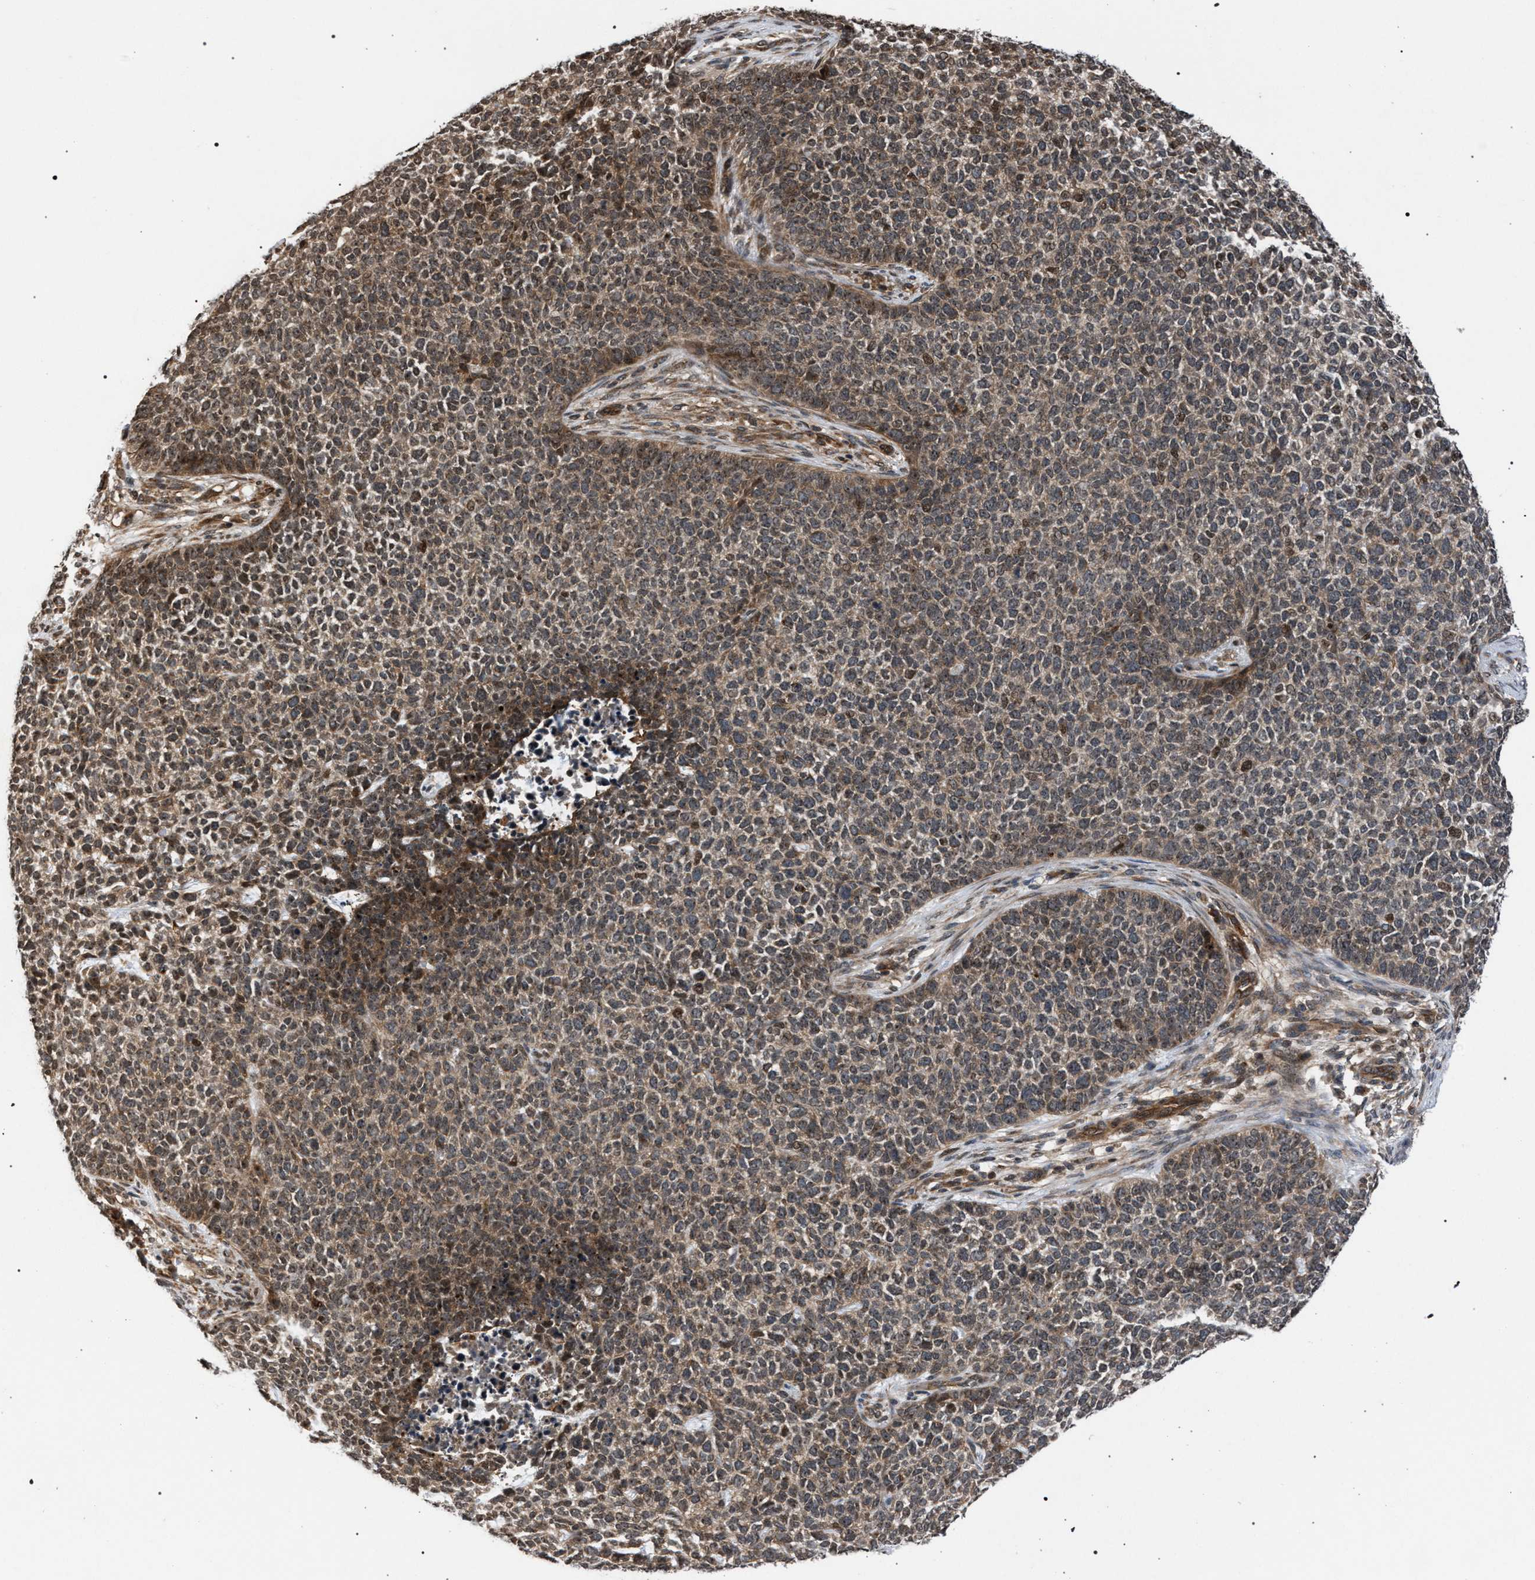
{"staining": {"intensity": "moderate", "quantity": ">75%", "location": "cytoplasmic/membranous"}, "tissue": "skin cancer", "cell_type": "Tumor cells", "image_type": "cancer", "snomed": [{"axis": "morphology", "description": "Basal cell carcinoma"}, {"axis": "topography", "description": "Skin"}], "caption": "Immunohistochemistry (IHC) image of skin cancer (basal cell carcinoma) stained for a protein (brown), which exhibits medium levels of moderate cytoplasmic/membranous staining in approximately >75% of tumor cells.", "gene": "IRAK4", "patient": {"sex": "female", "age": 84}}